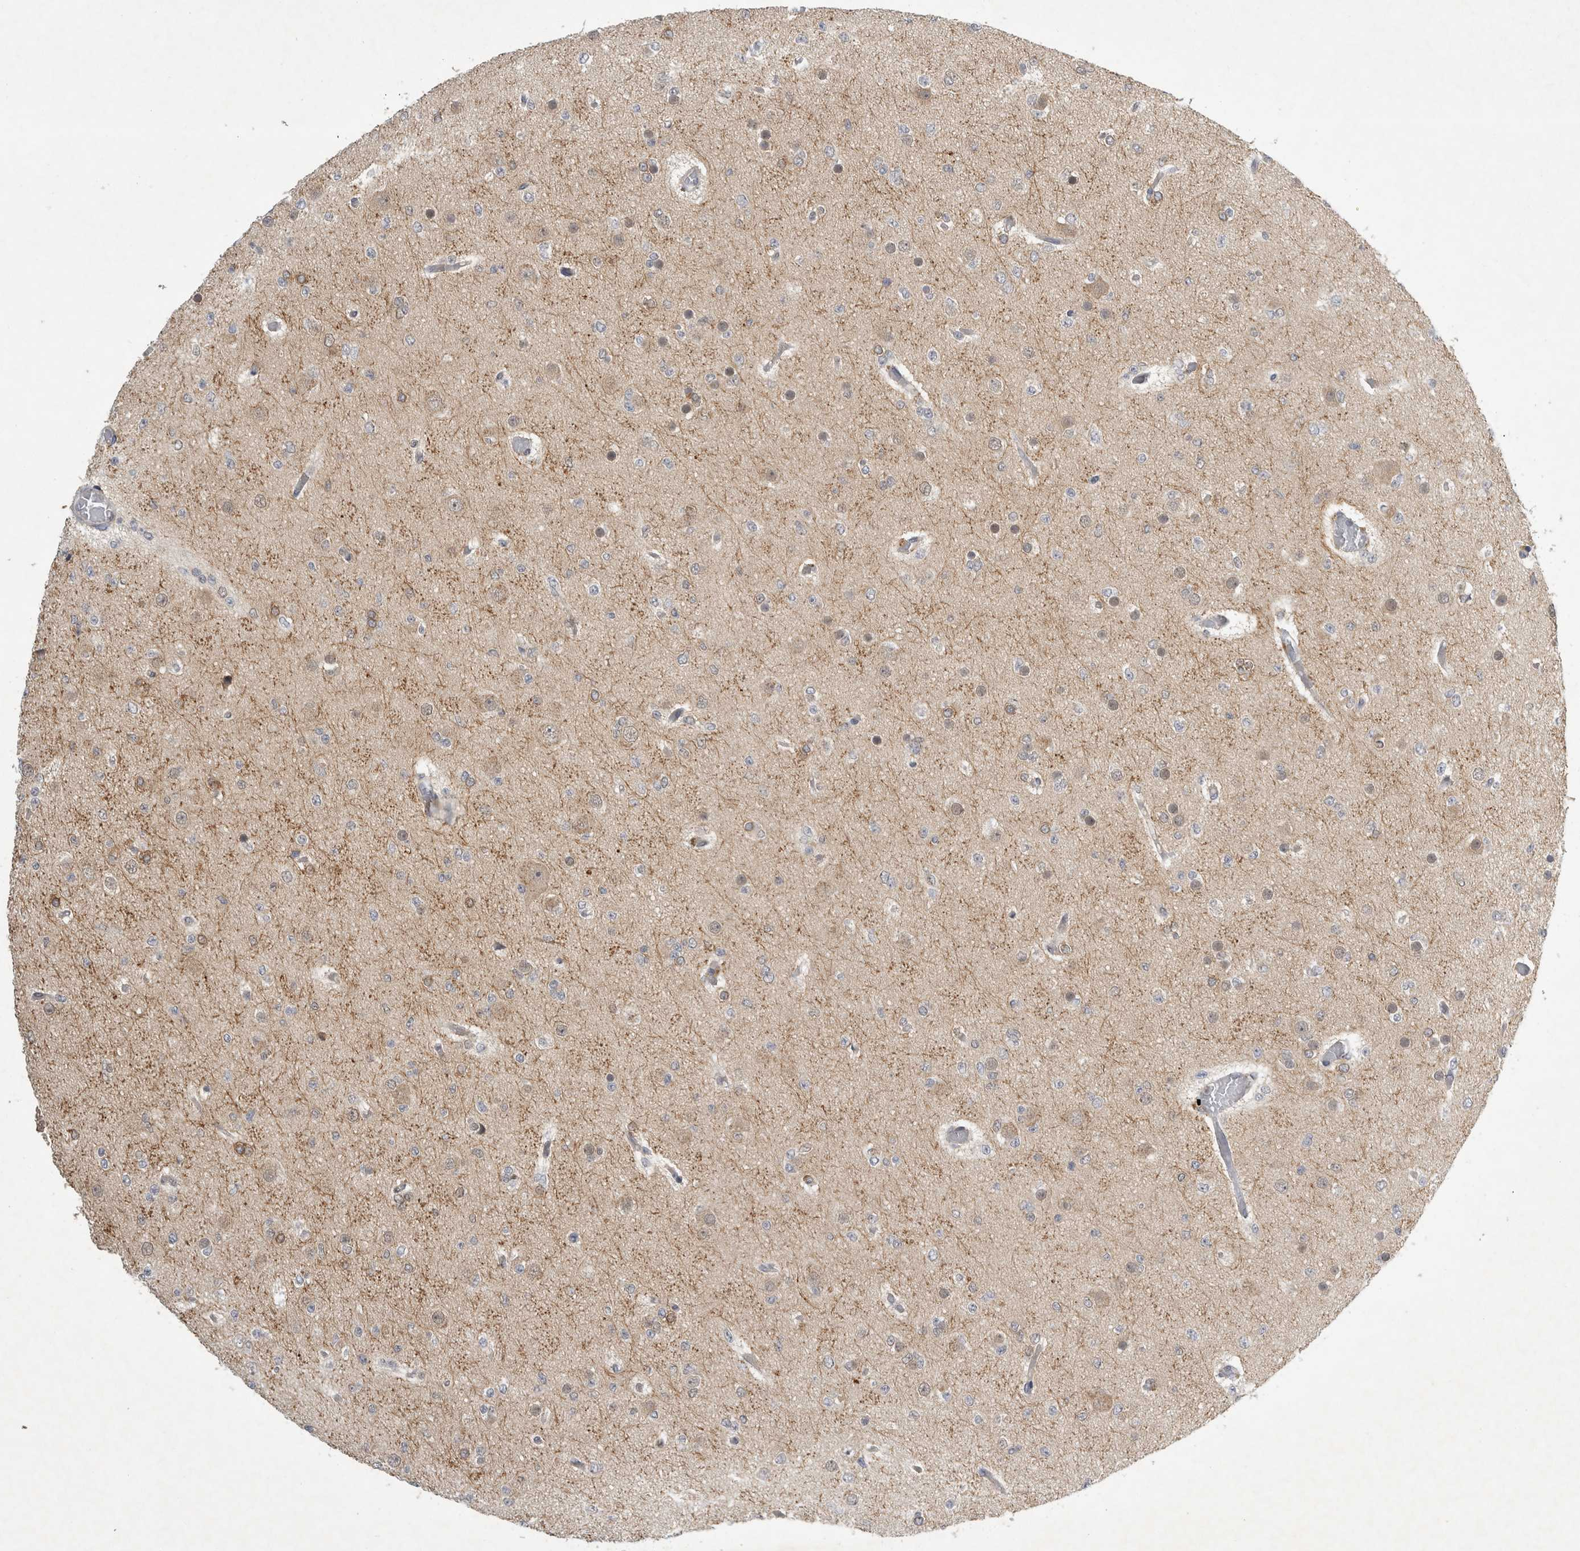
{"staining": {"intensity": "weak", "quantity": "<25%", "location": "cytoplasmic/membranous"}, "tissue": "glioma", "cell_type": "Tumor cells", "image_type": "cancer", "snomed": [{"axis": "morphology", "description": "Glioma, malignant, Low grade"}, {"axis": "topography", "description": "Brain"}], "caption": "A micrograph of human glioma is negative for staining in tumor cells.", "gene": "AASDHPPT", "patient": {"sex": "female", "age": 22}}